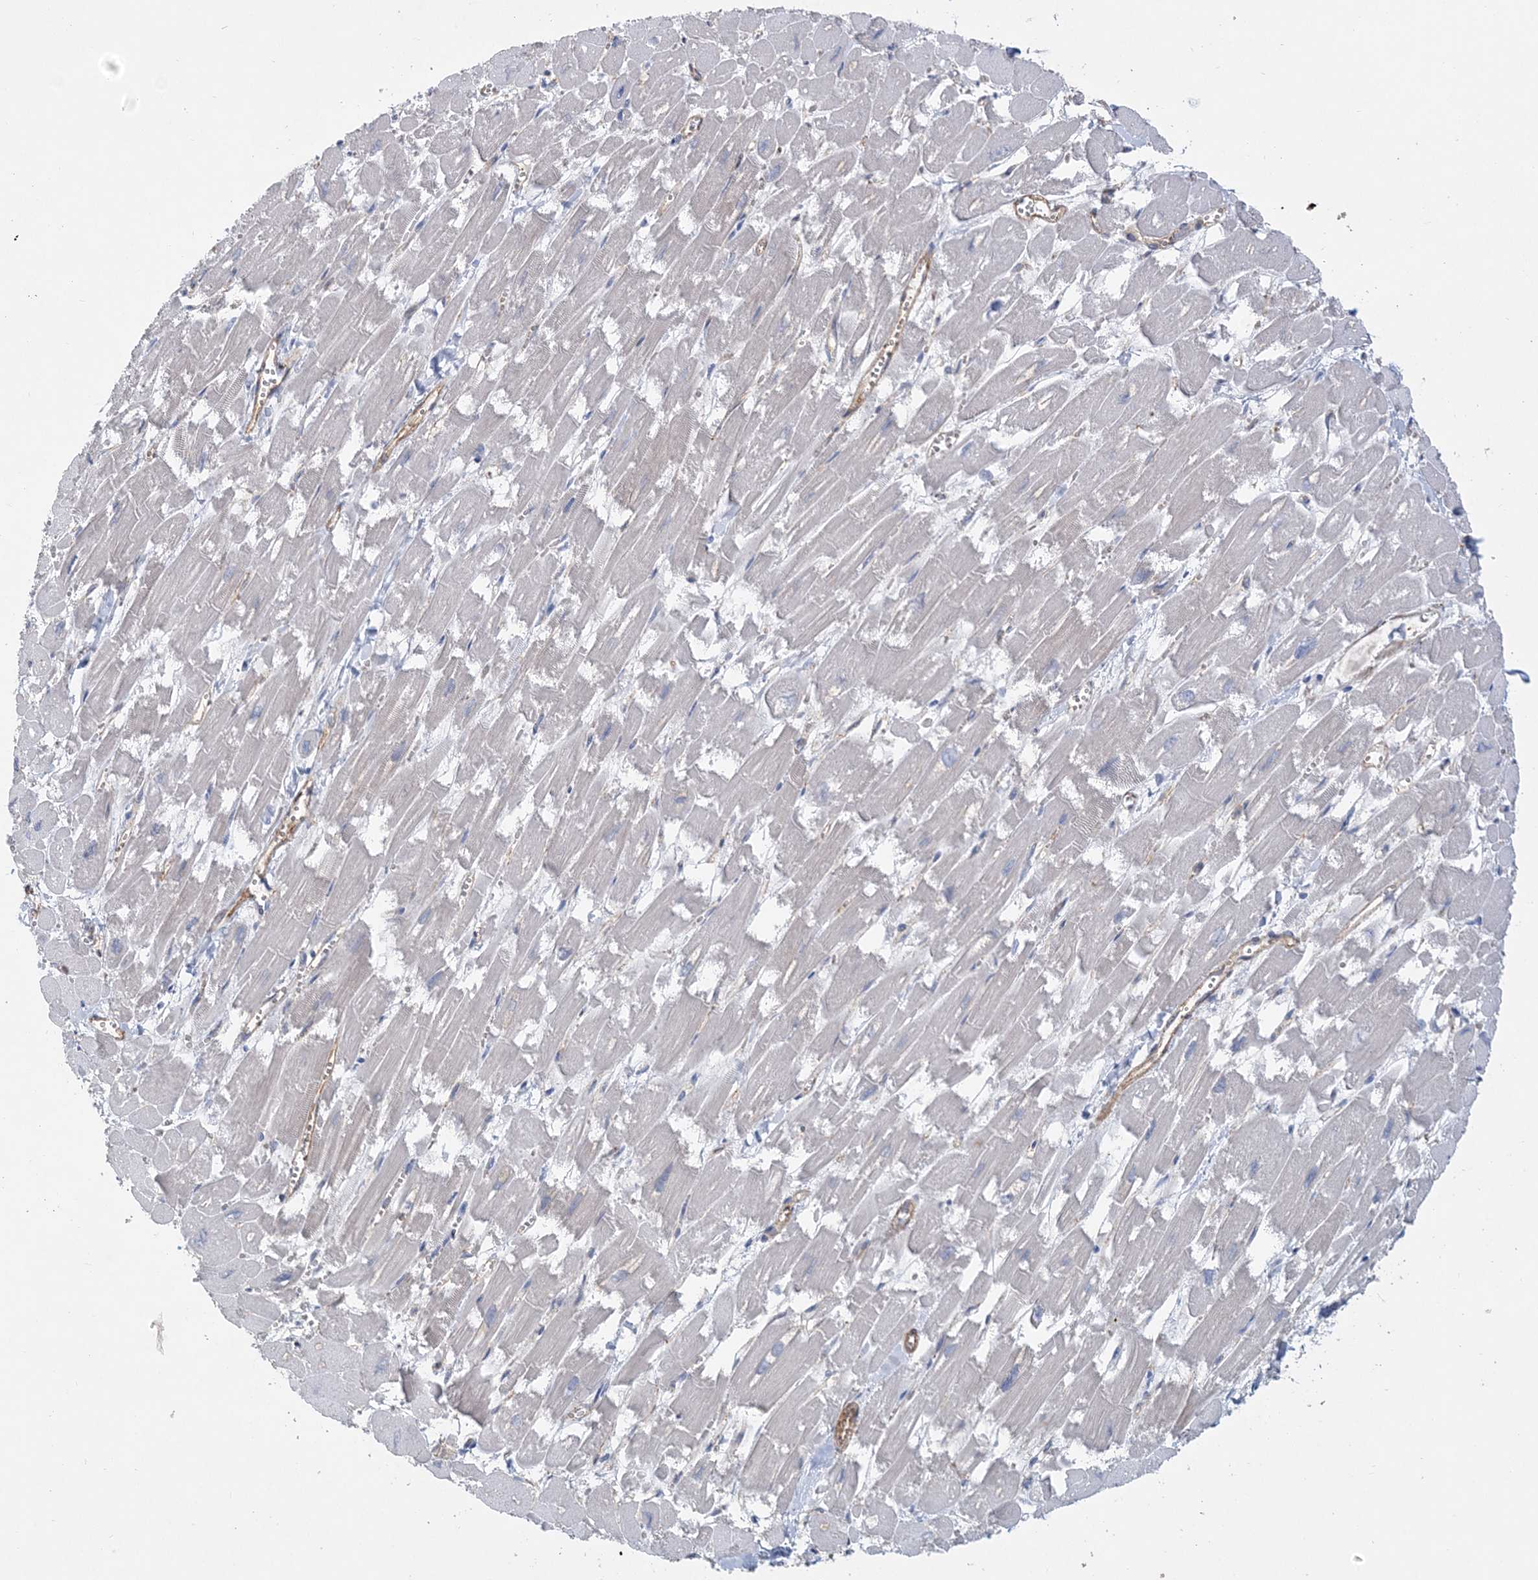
{"staining": {"intensity": "negative", "quantity": "none", "location": "none"}, "tissue": "heart muscle", "cell_type": "Cardiomyocytes", "image_type": "normal", "snomed": [{"axis": "morphology", "description": "Normal tissue, NOS"}, {"axis": "topography", "description": "Heart"}], "caption": "Immunohistochemistry photomicrograph of unremarkable human heart muscle stained for a protein (brown), which reveals no expression in cardiomyocytes.", "gene": "PIGC", "patient": {"sex": "male", "age": 54}}